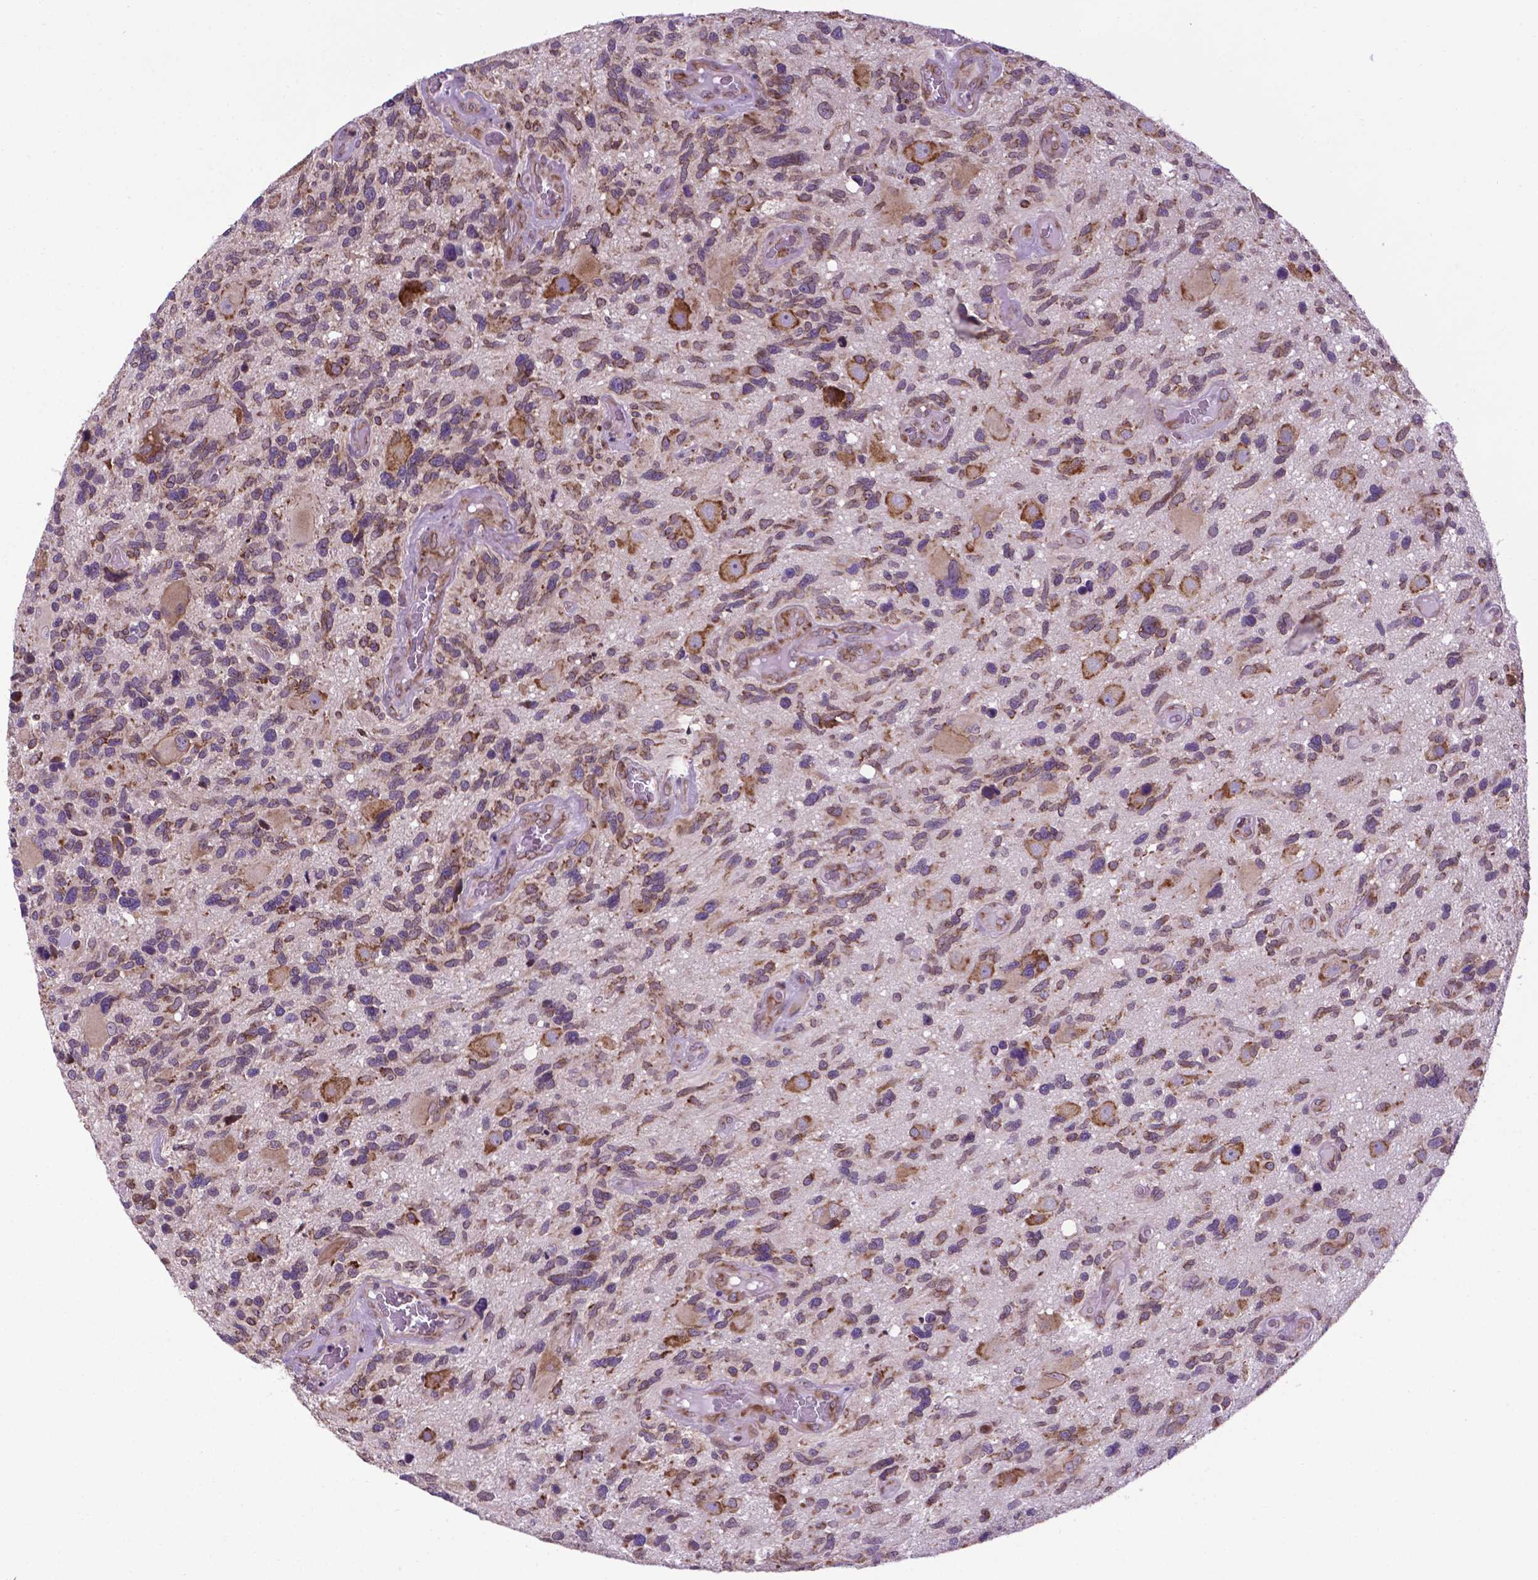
{"staining": {"intensity": "moderate", "quantity": "25%-75%", "location": "cytoplasmic/membranous"}, "tissue": "glioma", "cell_type": "Tumor cells", "image_type": "cancer", "snomed": [{"axis": "morphology", "description": "Glioma, malignant, High grade"}, {"axis": "topography", "description": "Brain"}], "caption": "The immunohistochemical stain labels moderate cytoplasmic/membranous expression in tumor cells of glioma tissue. (brown staining indicates protein expression, while blue staining denotes nuclei).", "gene": "WDR83OS", "patient": {"sex": "male", "age": 49}}